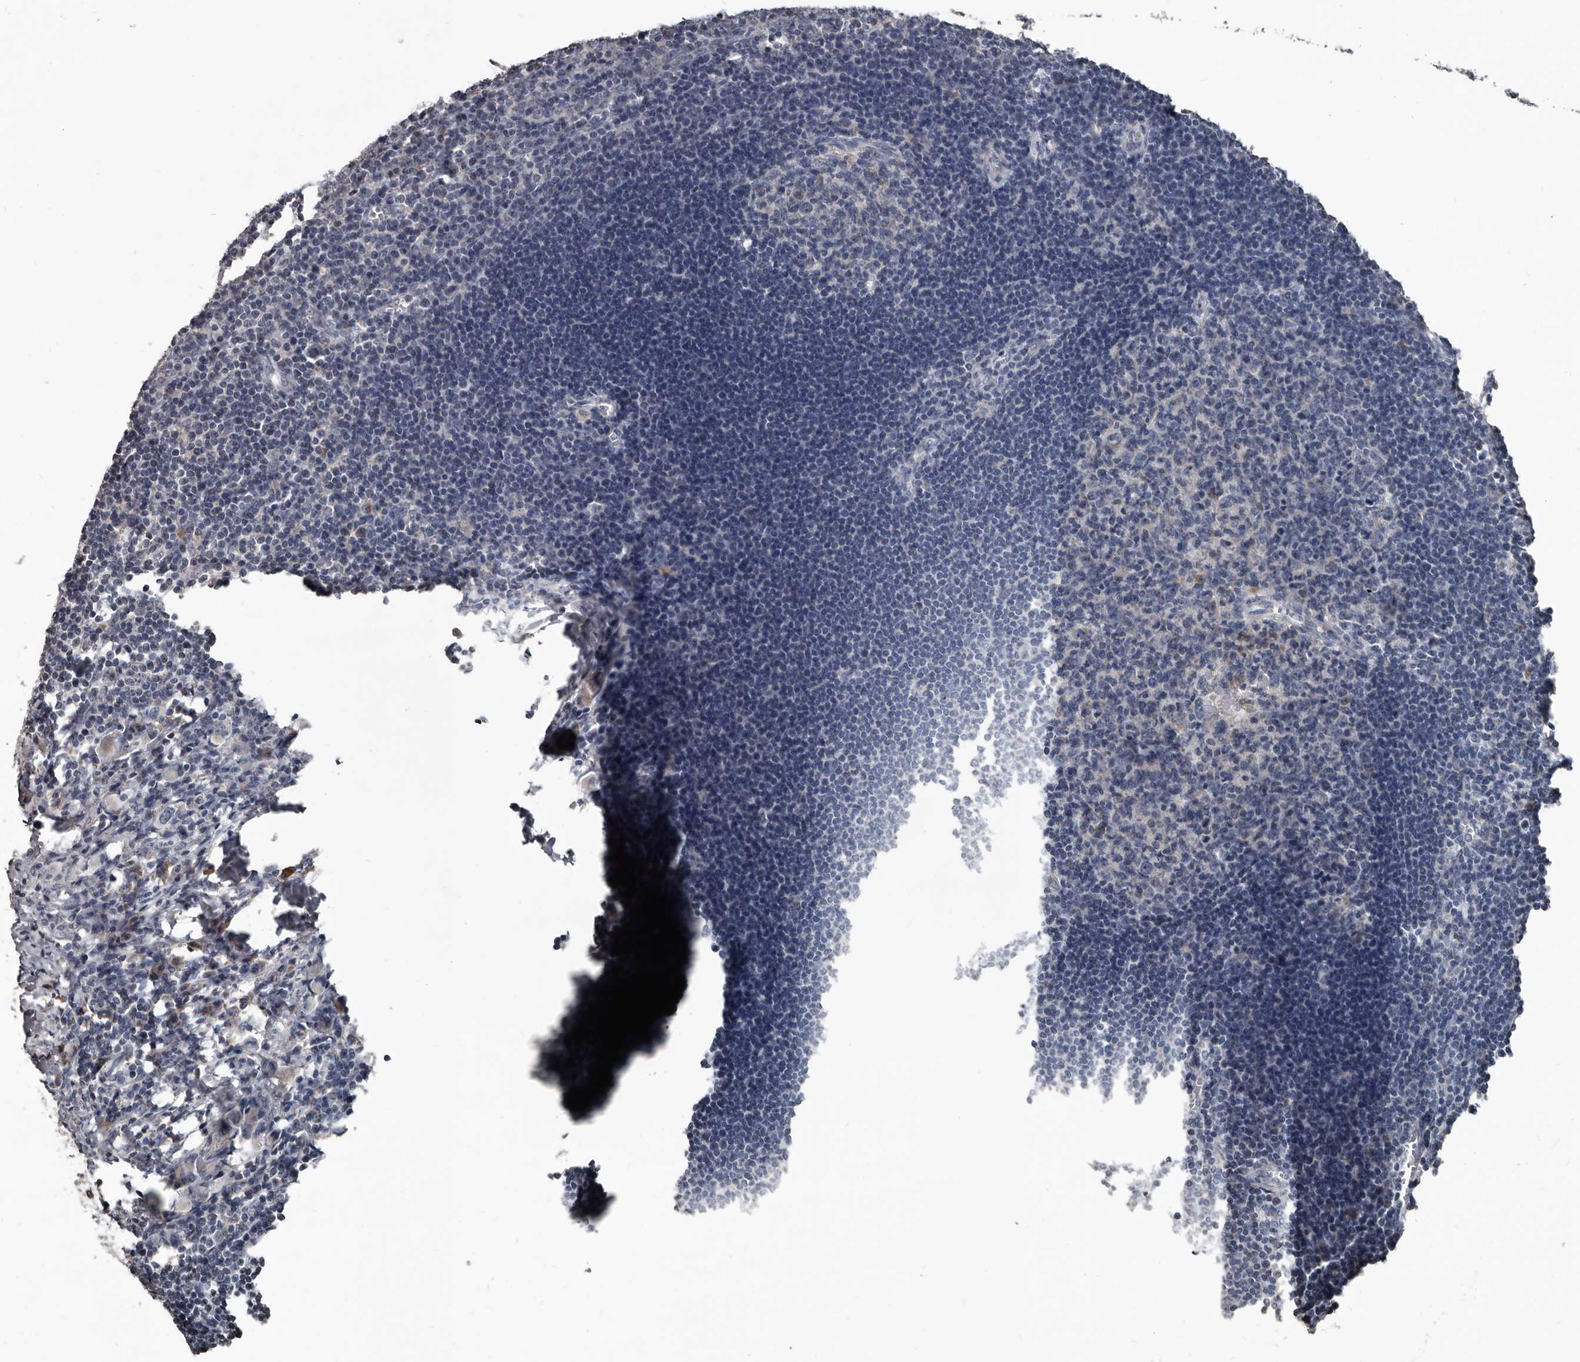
{"staining": {"intensity": "moderate", "quantity": "<25%", "location": "cytoplasmic/membranous"}, "tissue": "lymph node", "cell_type": "Germinal center cells", "image_type": "normal", "snomed": [{"axis": "morphology", "description": "Normal tissue, NOS"}, {"axis": "morphology", "description": "Malignant melanoma, Metastatic site"}, {"axis": "topography", "description": "Lymph node"}], "caption": "DAB immunohistochemical staining of normal lymph node displays moderate cytoplasmic/membranous protein expression in about <25% of germinal center cells. (brown staining indicates protein expression, while blue staining denotes nuclei).", "gene": "GREB1", "patient": {"sex": "male", "age": 41}}